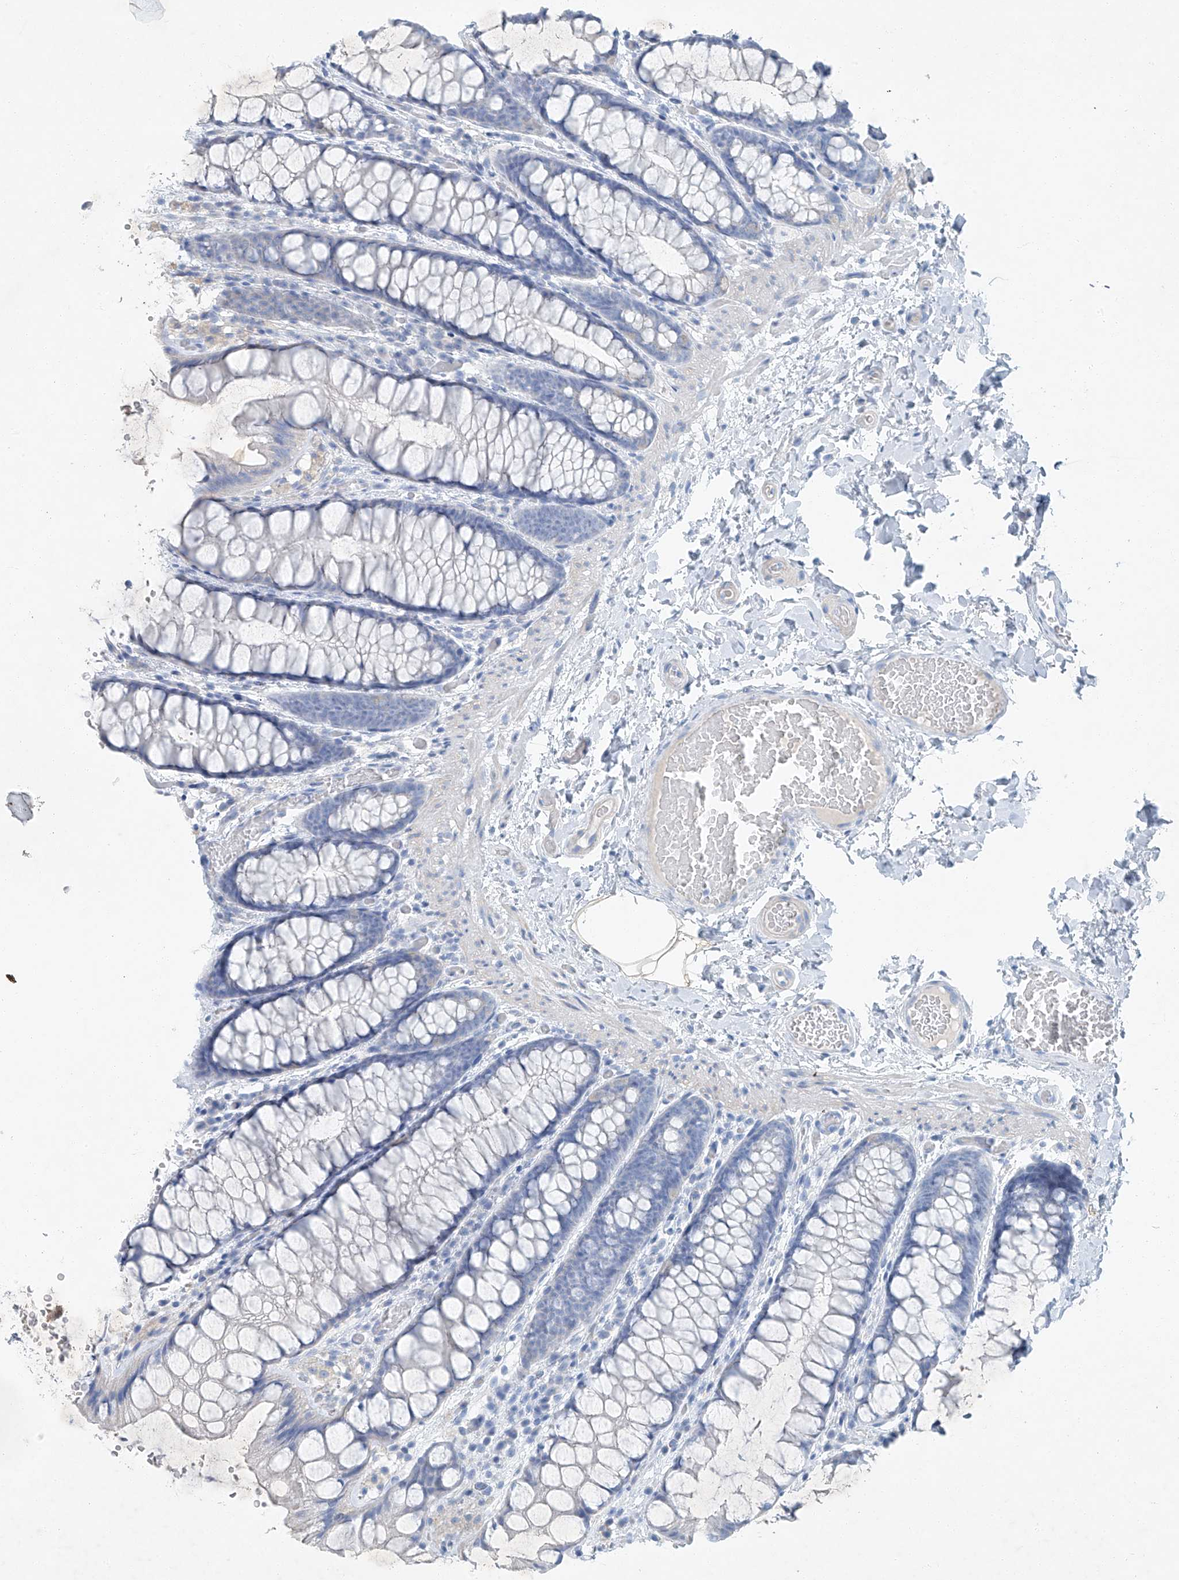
{"staining": {"intensity": "negative", "quantity": "none", "location": "none"}, "tissue": "colon", "cell_type": "Endothelial cells", "image_type": "normal", "snomed": [{"axis": "morphology", "description": "Normal tissue, NOS"}, {"axis": "topography", "description": "Colon"}], "caption": "Immunohistochemical staining of benign colon exhibits no significant staining in endothelial cells.", "gene": "C1orf87", "patient": {"sex": "male", "age": 47}}